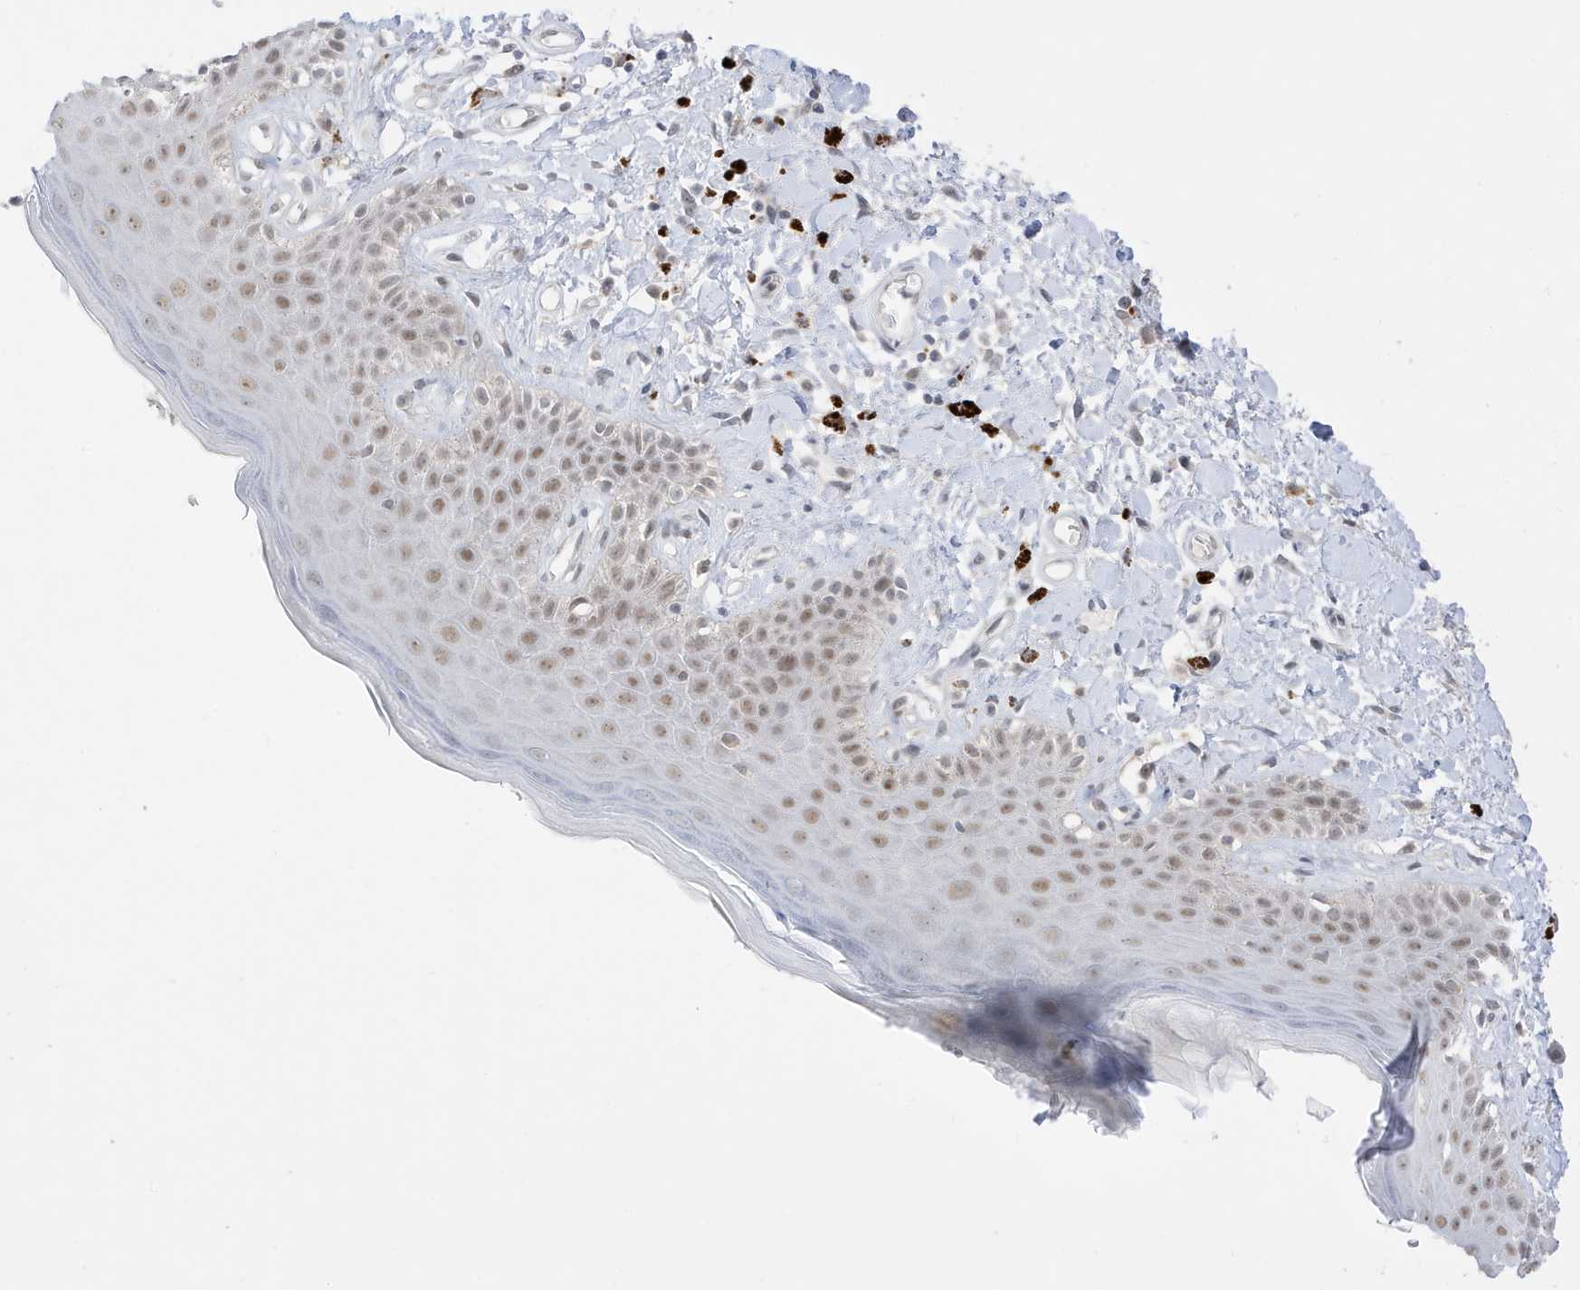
{"staining": {"intensity": "weak", "quantity": ">75%", "location": "nuclear"}, "tissue": "skin", "cell_type": "Epidermal cells", "image_type": "normal", "snomed": [{"axis": "morphology", "description": "Normal tissue, NOS"}, {"axis": "topography", "description": "Anal"}], "caption": "IHC micrograph of benign skin: human skin stained using immunohistochemistry displays low levels of weak protein expression localized specifically in the nuclear of epidermal cells, appearing as a nuclear brown color.", "gene": "MSL3", "patient": {"sex": "female", "age": 78}}